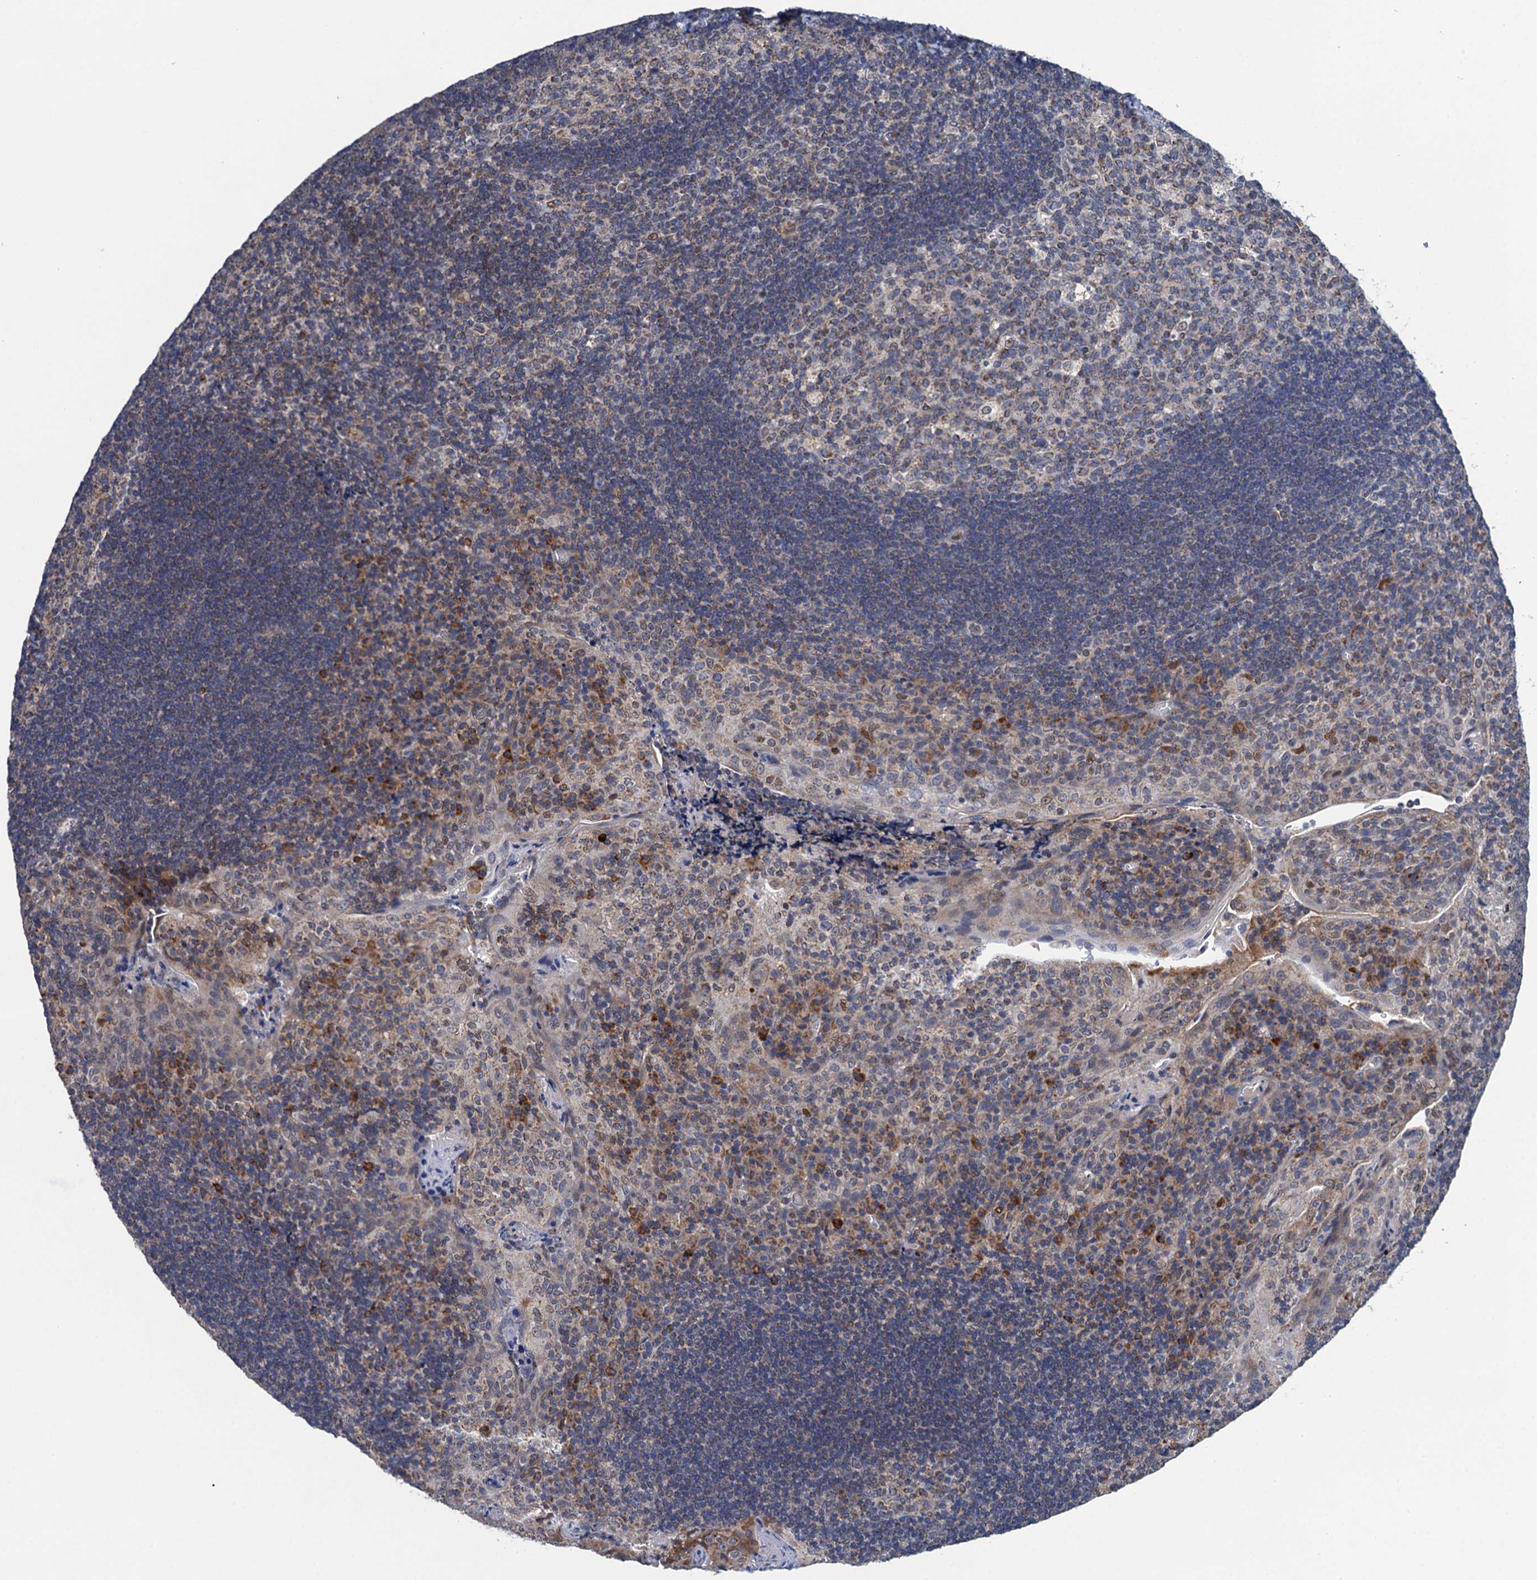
{"staining": {"intensity": "weak", "quantity": "<25%", "location": "cytoplasmic/membranous"}, "tissue": "tonsil", "cell_type": "Germinal center cells", "image_type": "normal", "snomed": [{"axis": "morphology", "description": "Normal tissue, NOS"}, {"axis": "topography", "description": "Tonsil"}], "caption": "Histopathology image shows no protein positivity in germinal center cells of normal tonsil.", "gene": "CMPK2", "patient": {"sex": "male", "age": 17}}